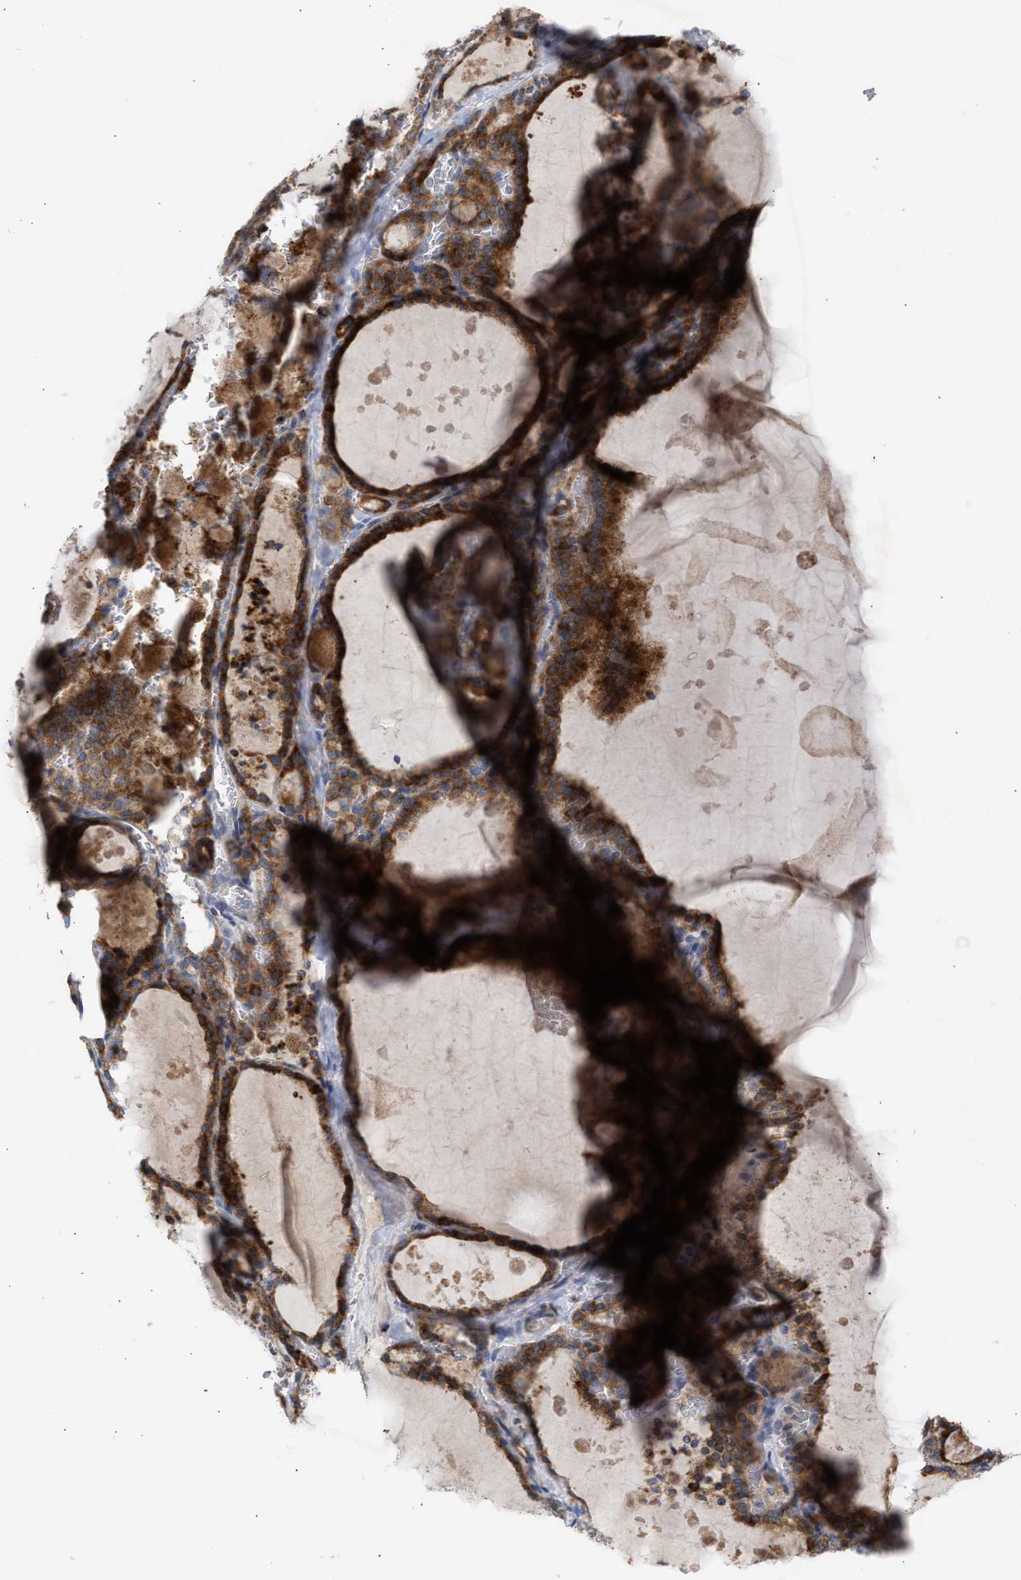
{"staining": {"intensity": "strong", "quantity": ">75%", "location": "cytoplasmic/membranous"}, "tissue": "thyroid gland", "cell_type": "Glandular cells", "image_type": "normal", "snomed": [{"axis": "morphology", "description": "Normal tissue, NOS"}, {"axis": "topography", "description": "Thyroid gland"}], "caption": "Immunohistochemical staining of normal human thyroid gland demonstrates strong cytoplasmic/membranous protein positivity in about >75% of glandular cells. The staining is performed using DAB (3,3'-diaminobenzidine) brown chromogen to label protein expression. The nuclei are counter-stained blue using hematoxylin.", "gene": "SELENOM", "patient": {"sex": "male", "age": 56}}